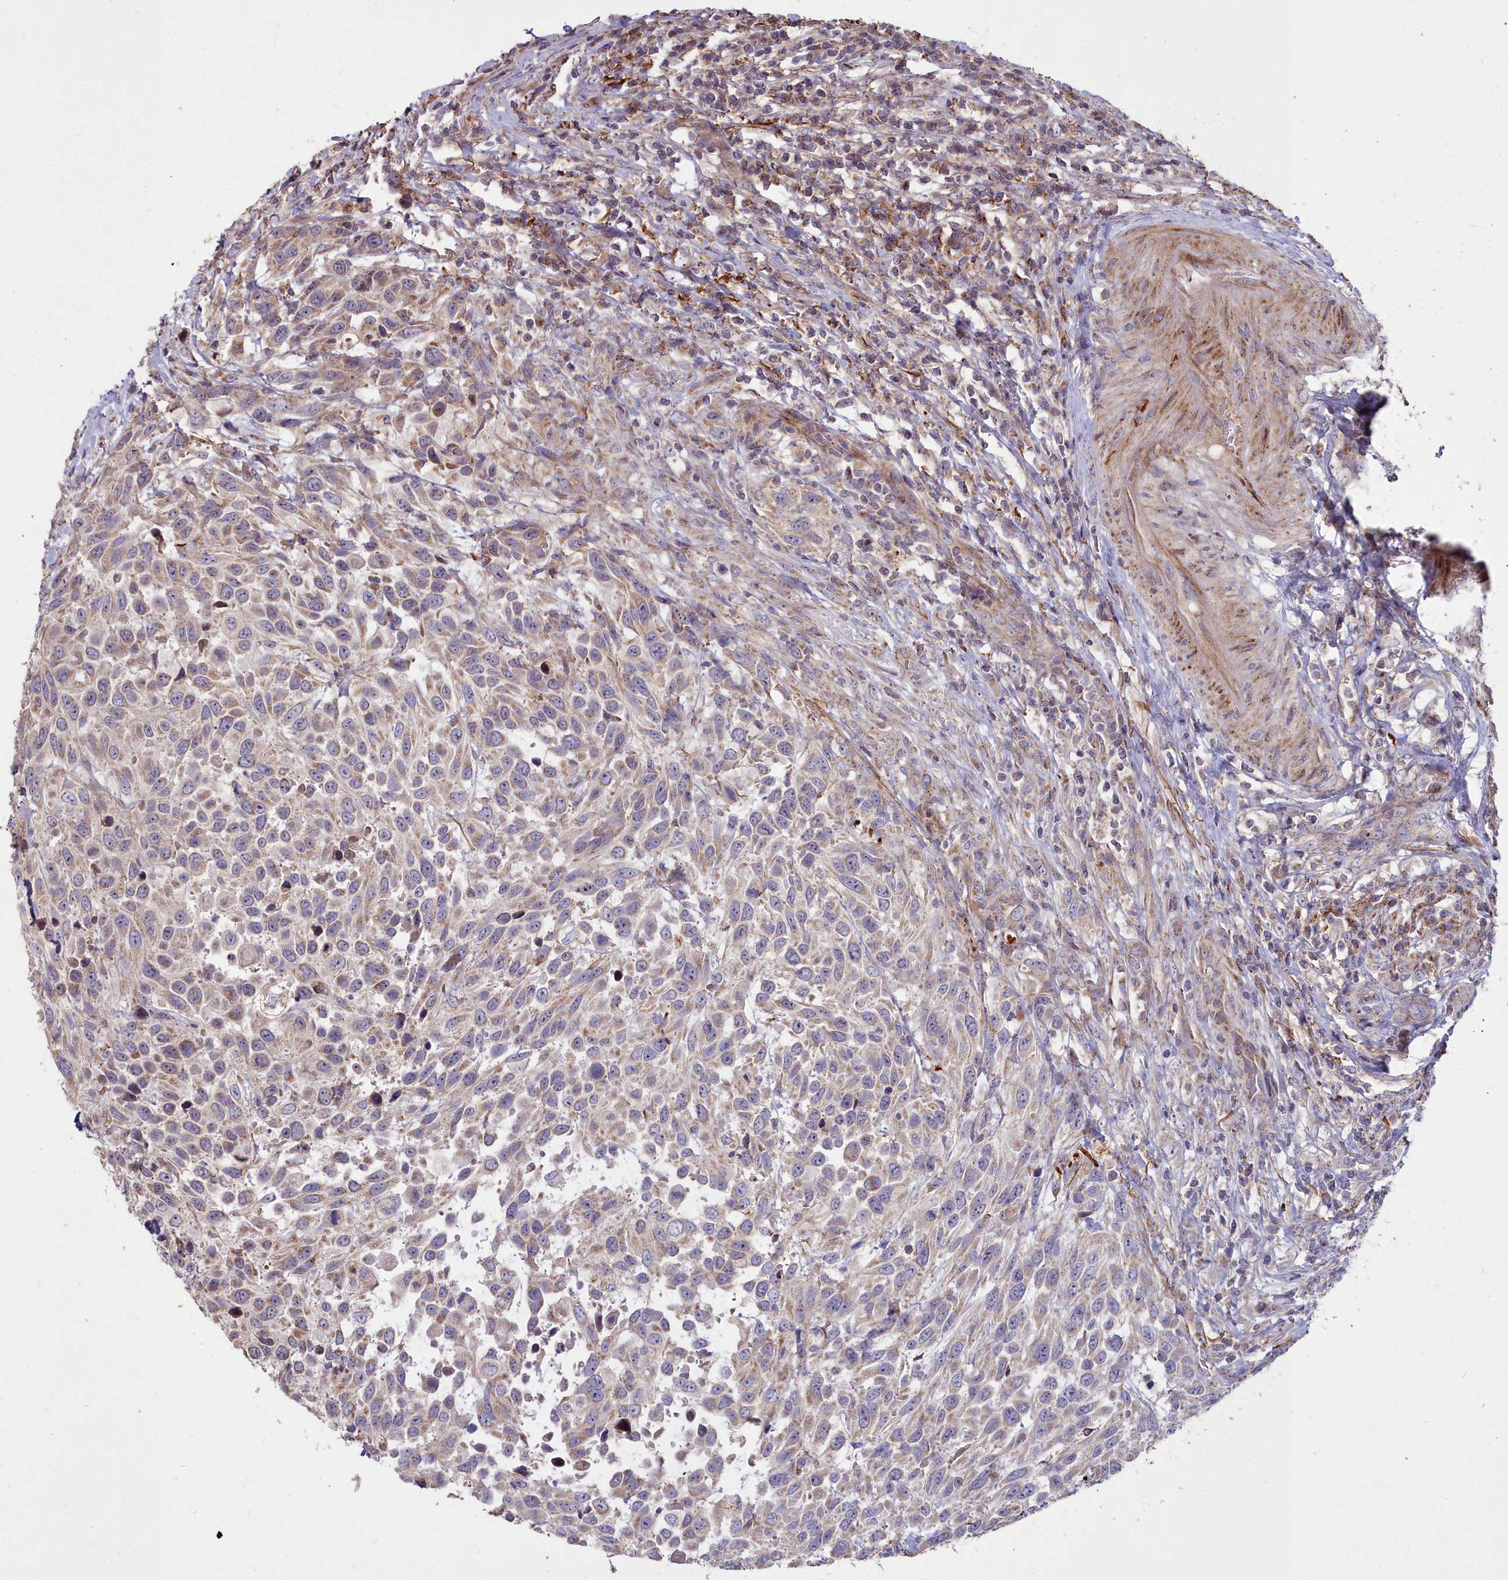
{"staining": {"intensity": "weak", "quantity": ">75%", "location": "cytoplasmic/membranous"}, "tissue": "urothelial cancer", "cell_type": "Tumor cells", "image_type": "cancer", "snomed": [{"axis": "morphology", "description": "Urothelial carcinoma, High grade"}, {"axis": "topography", "description": "Urinary bladder"}], "caption": "Immunohistochemical staining of urothelial carcinoma (high-grade) shows low levels of weak cytoplasmic/membranous positivity in approximately >75% of tumor cells. (Stains: DAB (3,3'-diaminobenzidine) in brown, nuclei in blue, Microscopy: brightfield microscopy at high magnification).", "gene": "COX11", "patient": {"sex": "female", "age": 70}}